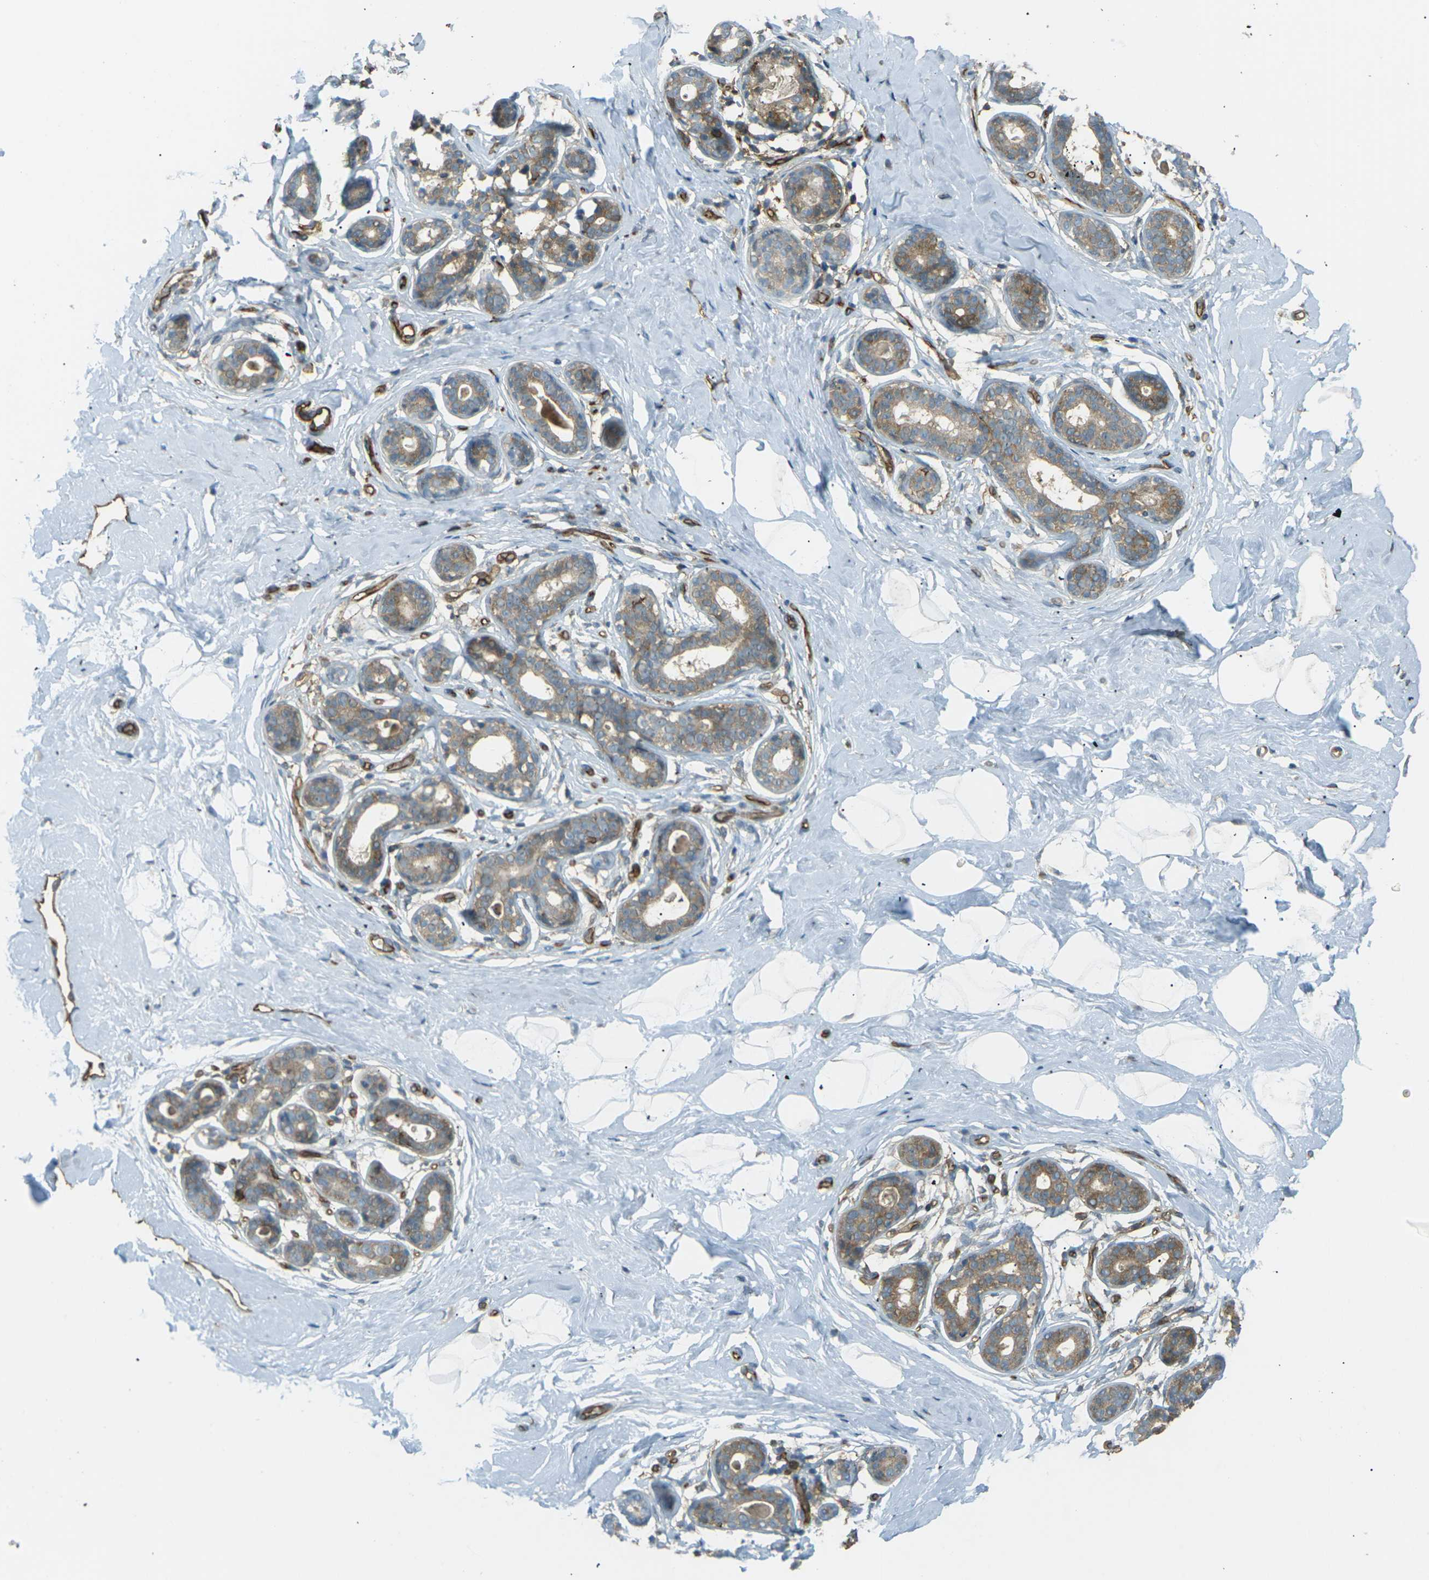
{"staining": {"intensity": "negative", "quantity": "none", "location": "none"}, "tissue": "breast", "cell_type": "Adipocytes", "image_type": "normal", "snomed": [{"axis": "morphology", "description": "Normal tissue, NOS"}, {"axis": "topography", "description": "Breast"}], "caption": "High power microscopy photomicrograph of an immunohistochemistry (IHC) image of benign breast, revealing no significant expression in adipocytes.", "gene": "S1PR1", "patient": {"sex": "female", "age": 23}}